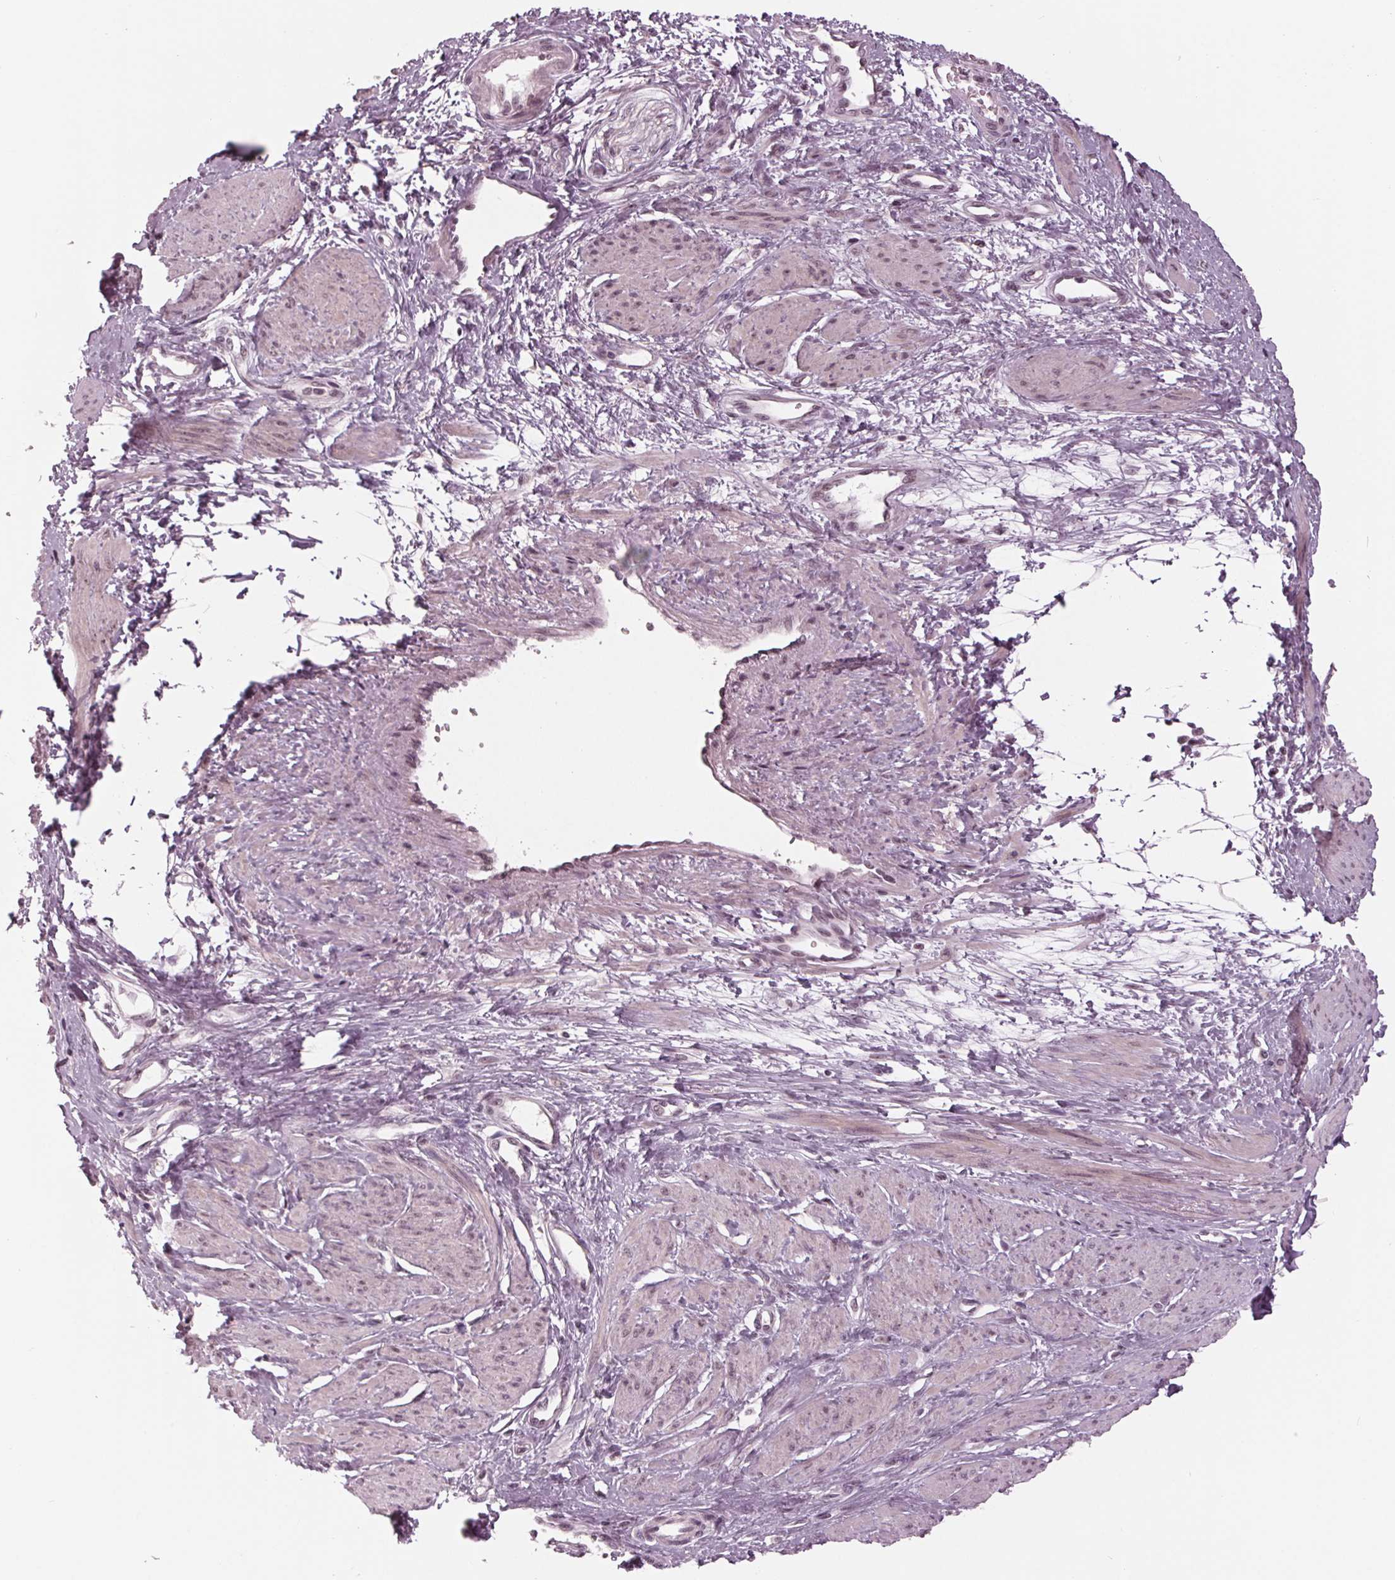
{"staining": {"intensity": "weak", "quantity": "25%-75%", "location": "nuclear"}, "tissue": "smooth muscle", "cell_type": "Smooth muscle cells", "image_type": "normal", "snomed": [{"axis": "morphology", "description": "Normal tissue, NOS"}, {"axis": "topography", "description": "Smooth muscle"}, {"axis": "topography", "description": "Uterus"}], "caption": "Immunohistochemistry (IHC) histopathology image of normal human smooth muscle stained for a protein (brown), which reveals low levels of weak nuclear positivity in approximately 25%-75% of smooth muscle cells.", "gene": "SLX4", "patient": {"sex": "female", "age": 39}}